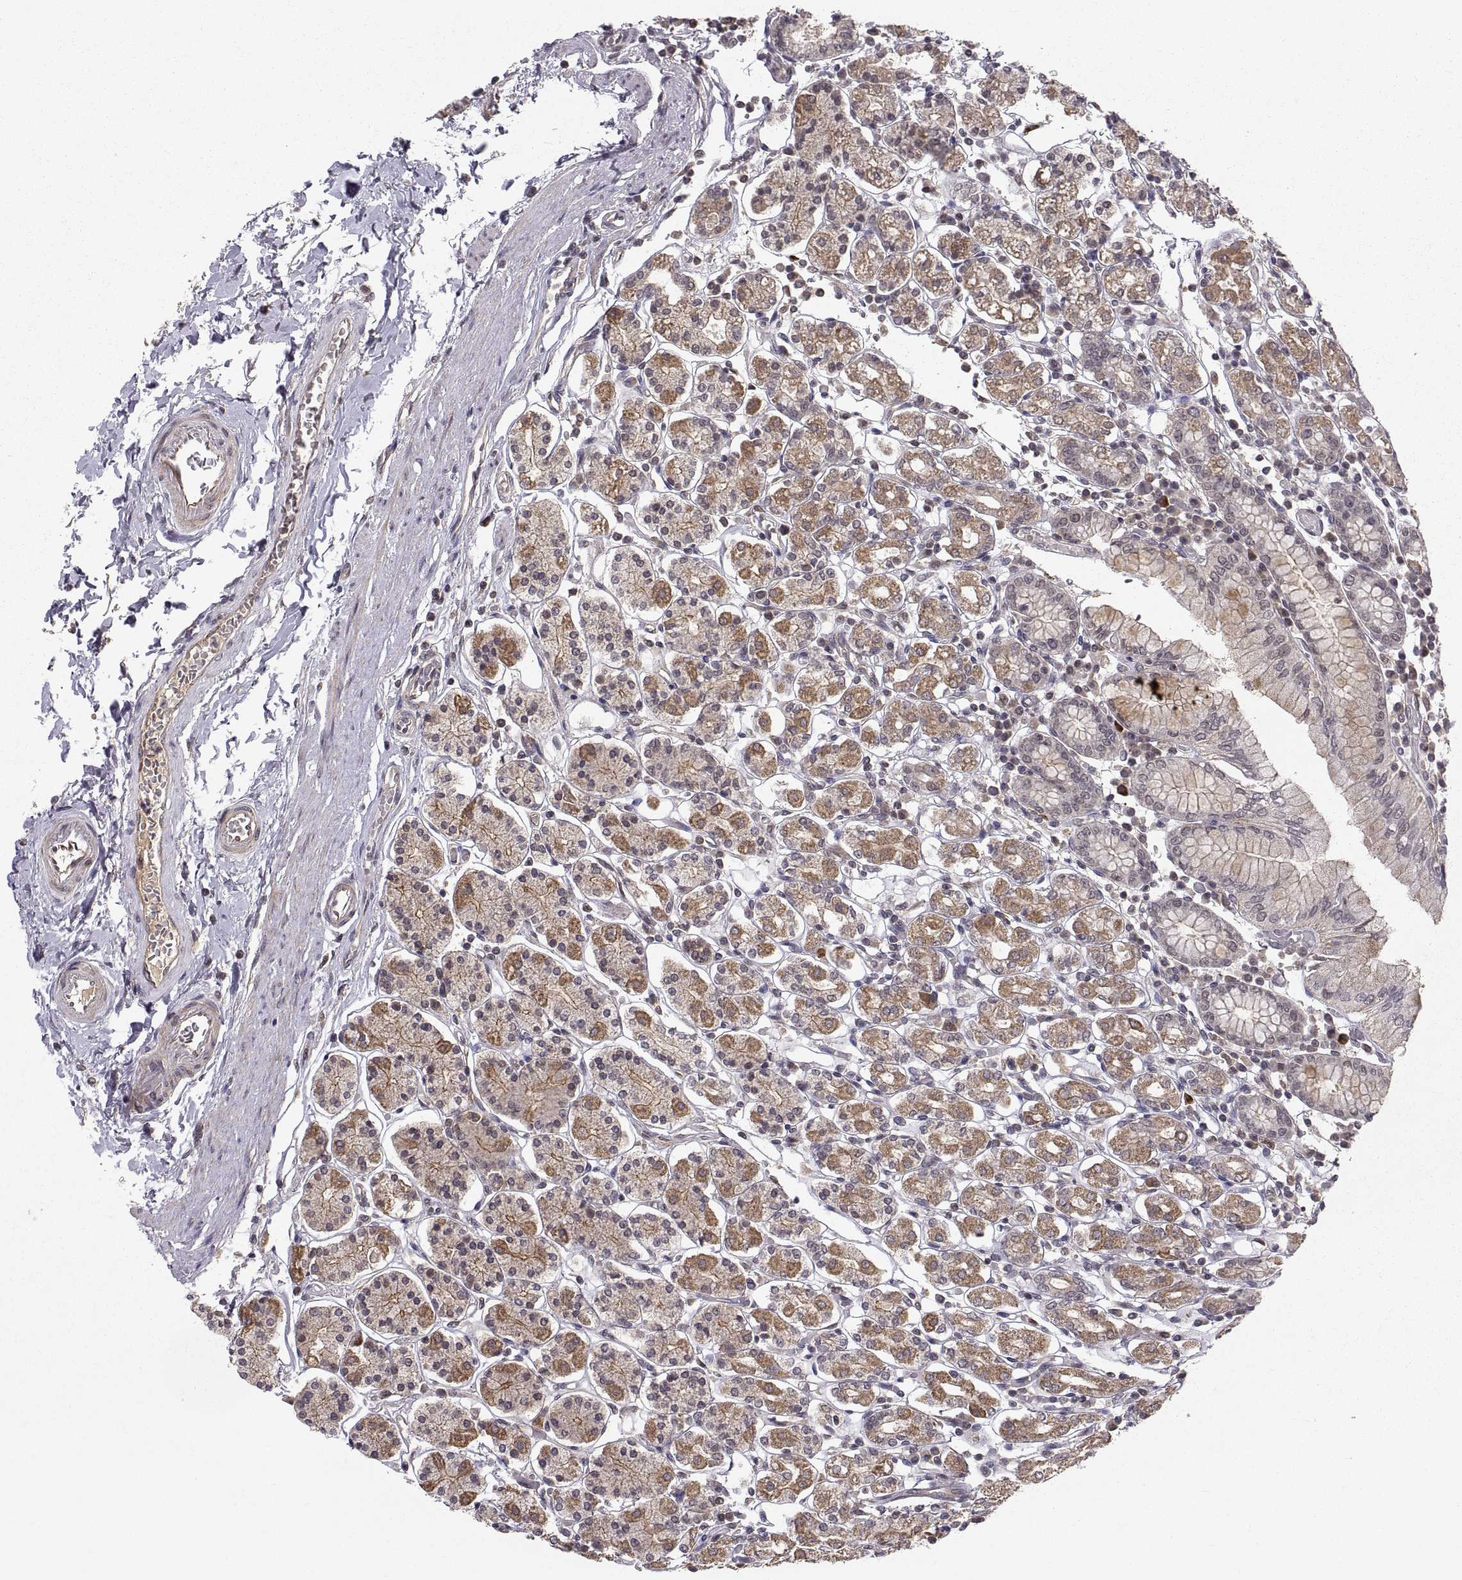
{"staining": {"intensity": "strong", "quantity": "<25%", "location": "cytoplasmic/membranous"}, "tissue": "stomach", "cell_type": "Glandular cells", "image_type": "normal", "snomed": [{"axis": "morphology", "description": "Normal tissue, NOS"}, {"axis": "topography", "description": "Stomach, upper"}, {"axis": "topography", "description": "Stomach"}], "caption": "Glandular cells display medium levels of strong cytoplasmic/membranous staining in approximately <25% of cells in unremarkable stomach. (brown staining indicates protein expression, while blue staining denotes nuclei).", "gene": "ABL2", "patient": {"sex": "male", "age": 62}}